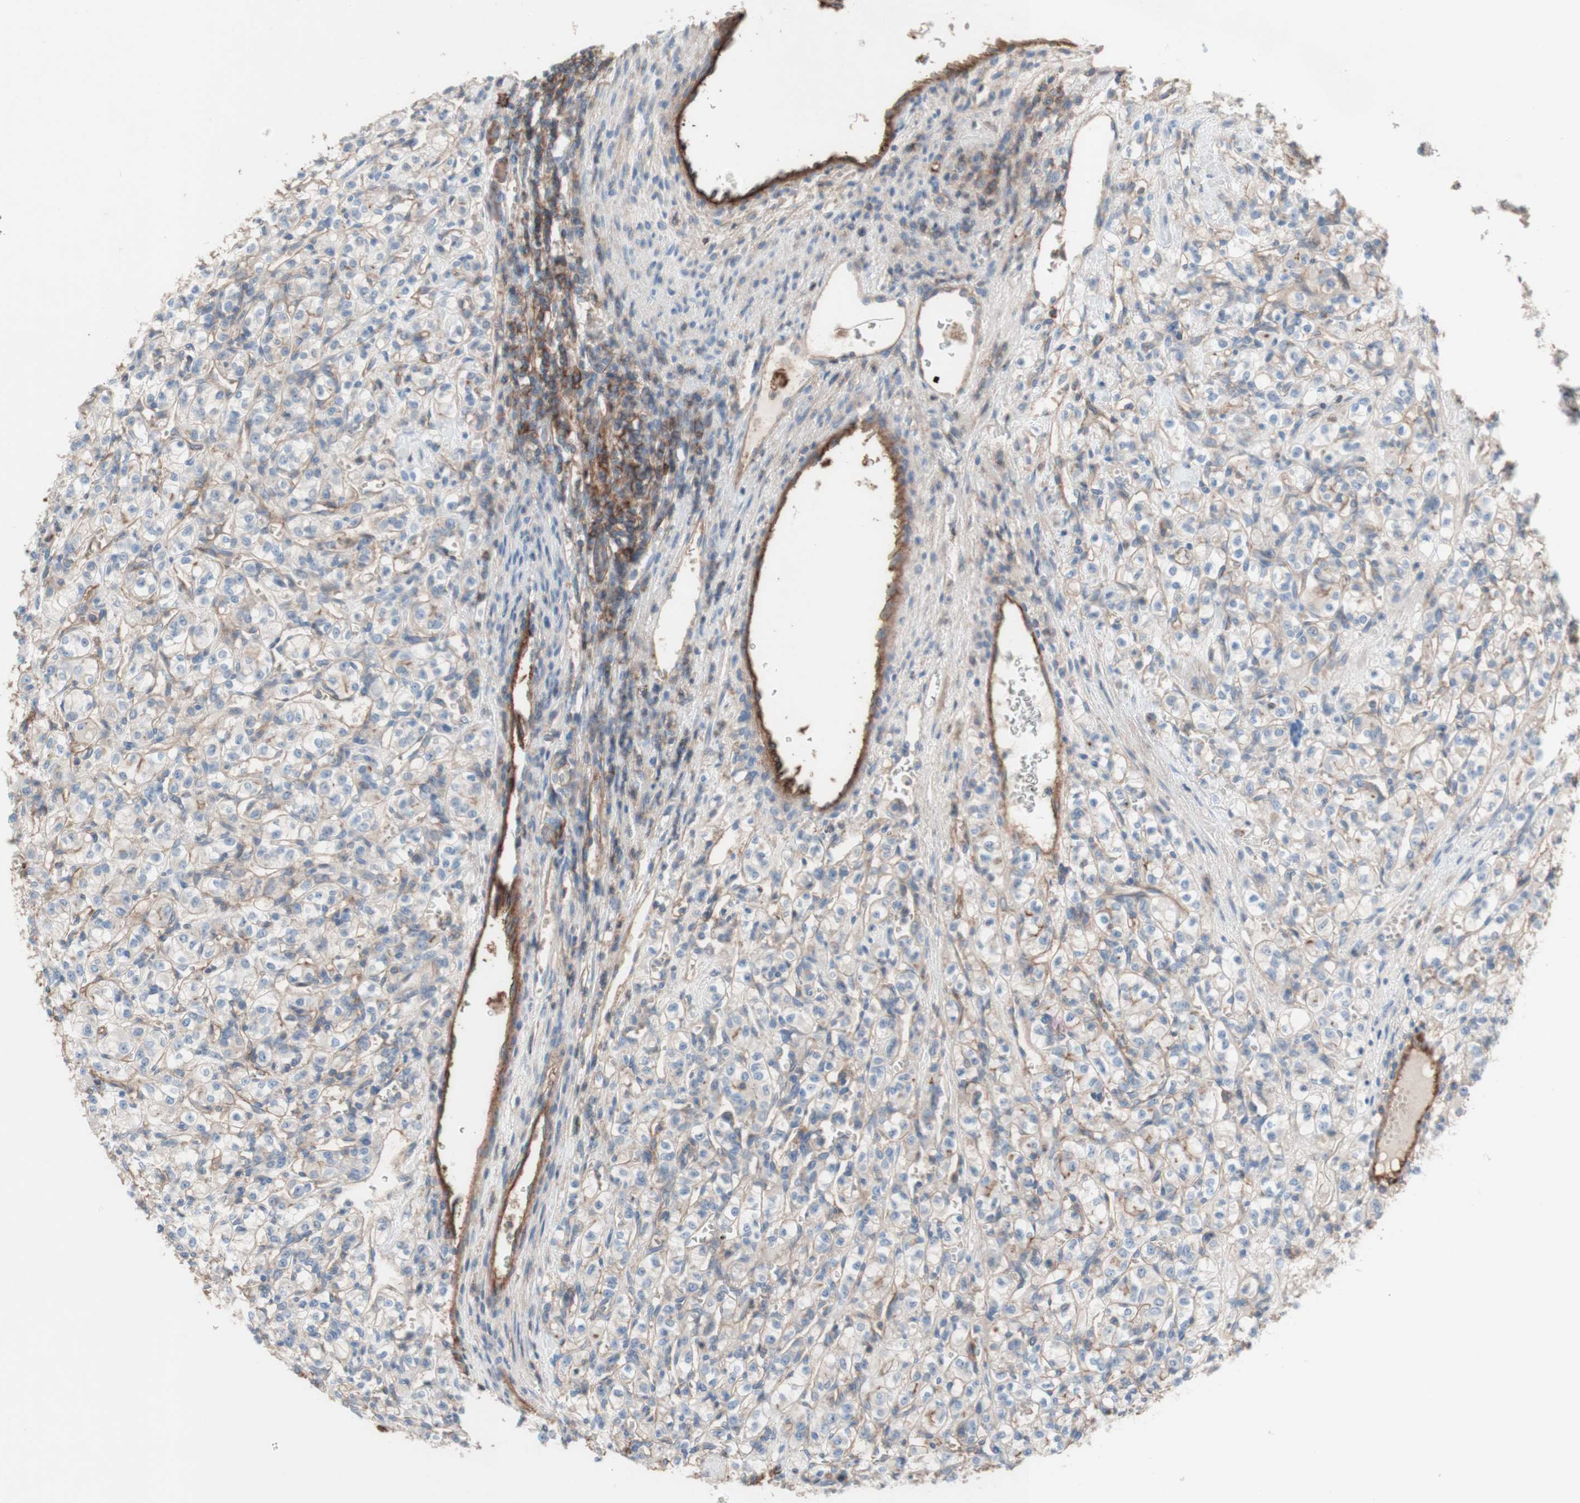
{"staining": {"intensity": "weak", "quantity": "25%-75%", "location": "cytoplasmic/membranous"}, "tissue": "renal cancer", "cell_type": "Tumor cells", "image_type": "cancer", "snomed": [{"axis": "morphology", "description": "Adenocarcinoma, NOS"}, {"axis": "topography", "description": "Kidney"}], "caption": "Immunohistochemical staining of human renal cancer (adenocarcinoma) demonstrates weak cytoplasmic/membranous protein expression in approximately 25%-75% of tumor cells.", "gene": "CD46", "patient": {"sex": "male", "age": 77}}